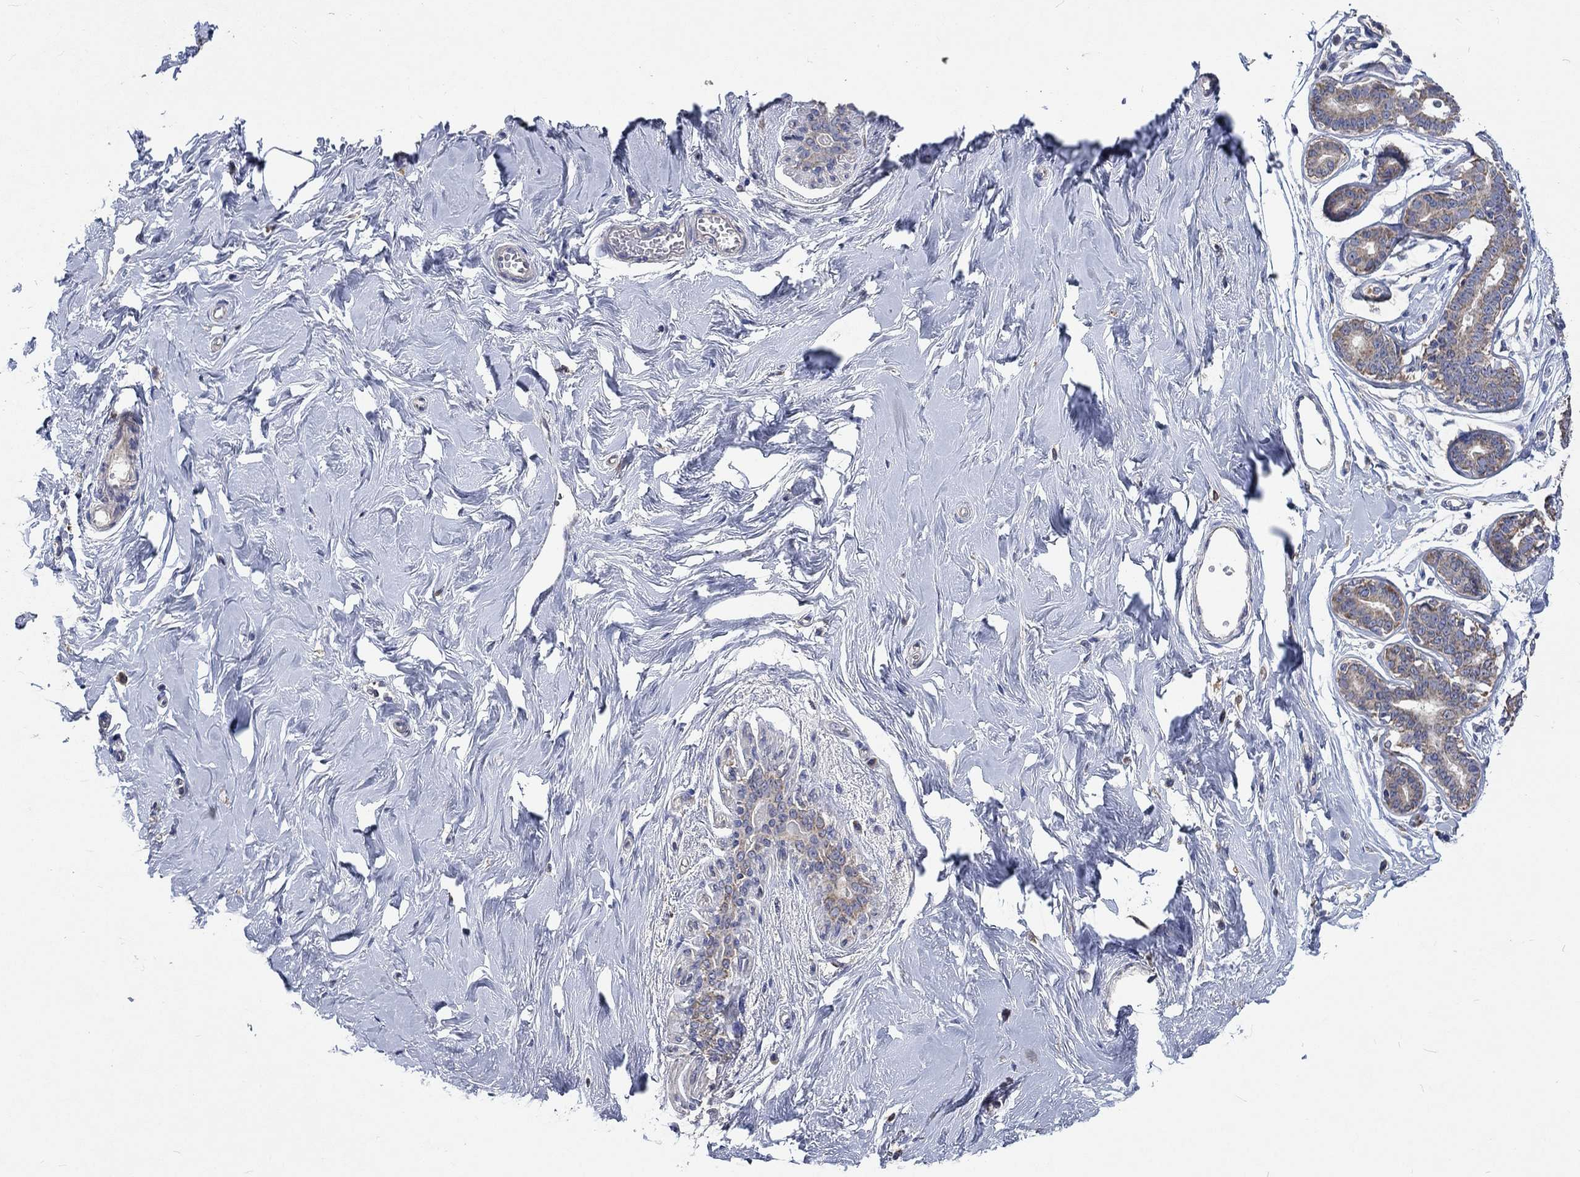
{"staining": {"intensity": "negative", "quantity": "none", "location": "none"}, "tissue": "breast", "cell_type": "Adipocytes", "image_type": "normal", "snomed": [{"axis": "morphology", "description": "Normal tissue, NOS"}, {"axis": "topography", "description": "Skin"}, {"axis": "topography", "description": "Breast"}], "caption": "A high-resolution photomicrograph shows immunohistochemistry staining of unremarkable breast, which displays no significant expression in adipocytes. The staining is performed using DAB (3,3'-diaminobenzidine) brown chromogen with nuclei counter-stained in using hematoxylin.", "gene": "UGT8", "patient": {"sex": "female", "age": 43}}